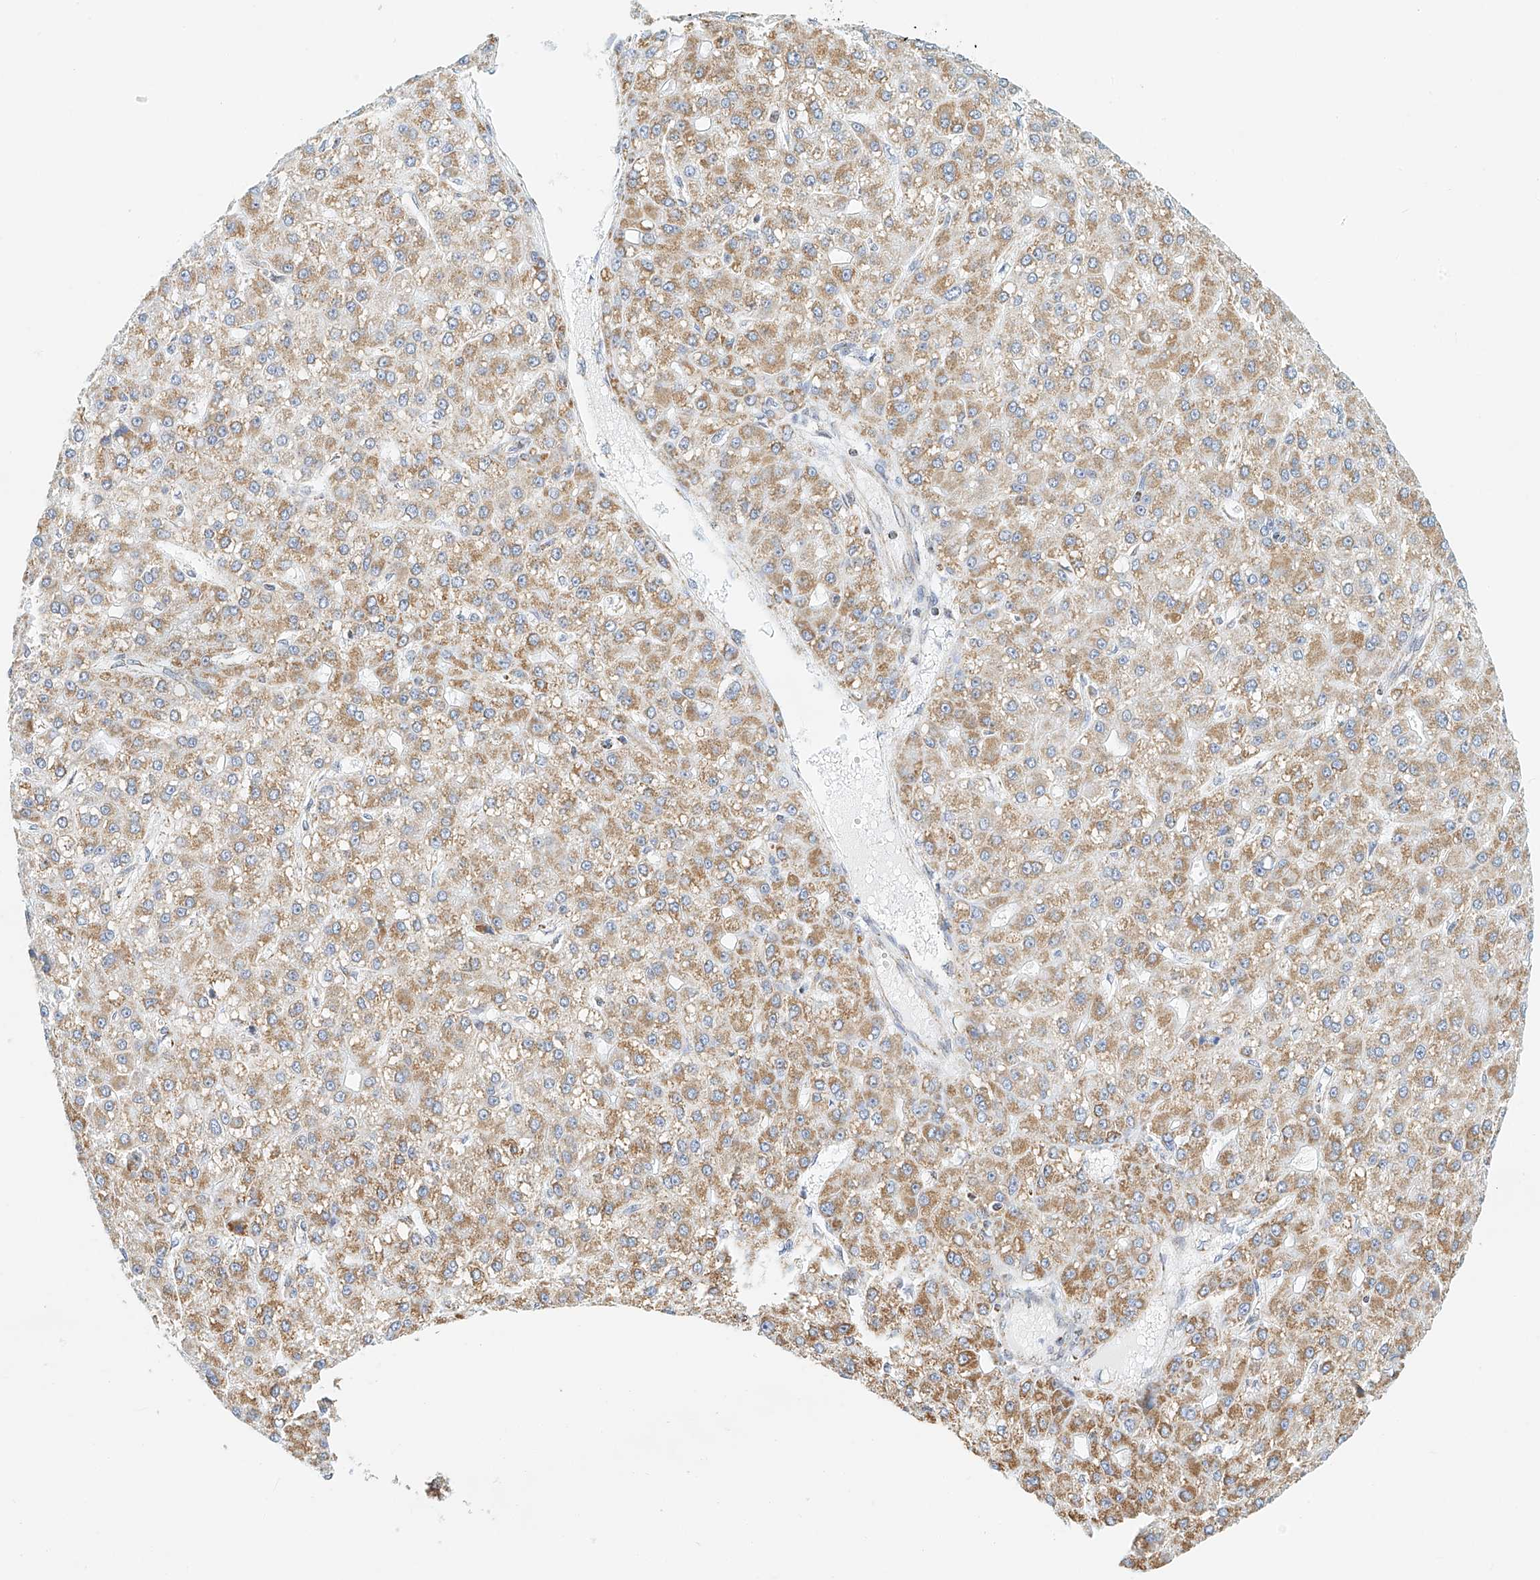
{"staining": {"intensity": "moderate", "quantity": ">75%", "location": "cytoplasmic/membranous"}, "tissue": "liver cancer", "cell_type": "Tumor cells", "image_type": "cancer", "snomed": [{"axis": "morphology", "description": "Carcinoma, Hepatocellular, NOS"}, {"axis": "topography", "description": "Liver"}], "caption": "Liver cancer tissue reveals moderate cytoplasmic/membranous positivity in about >75% of tumor cells, visualized by immunohistochemistry.", "gene": "NALCN", "patient": {"sex": "male", "age": 67}}